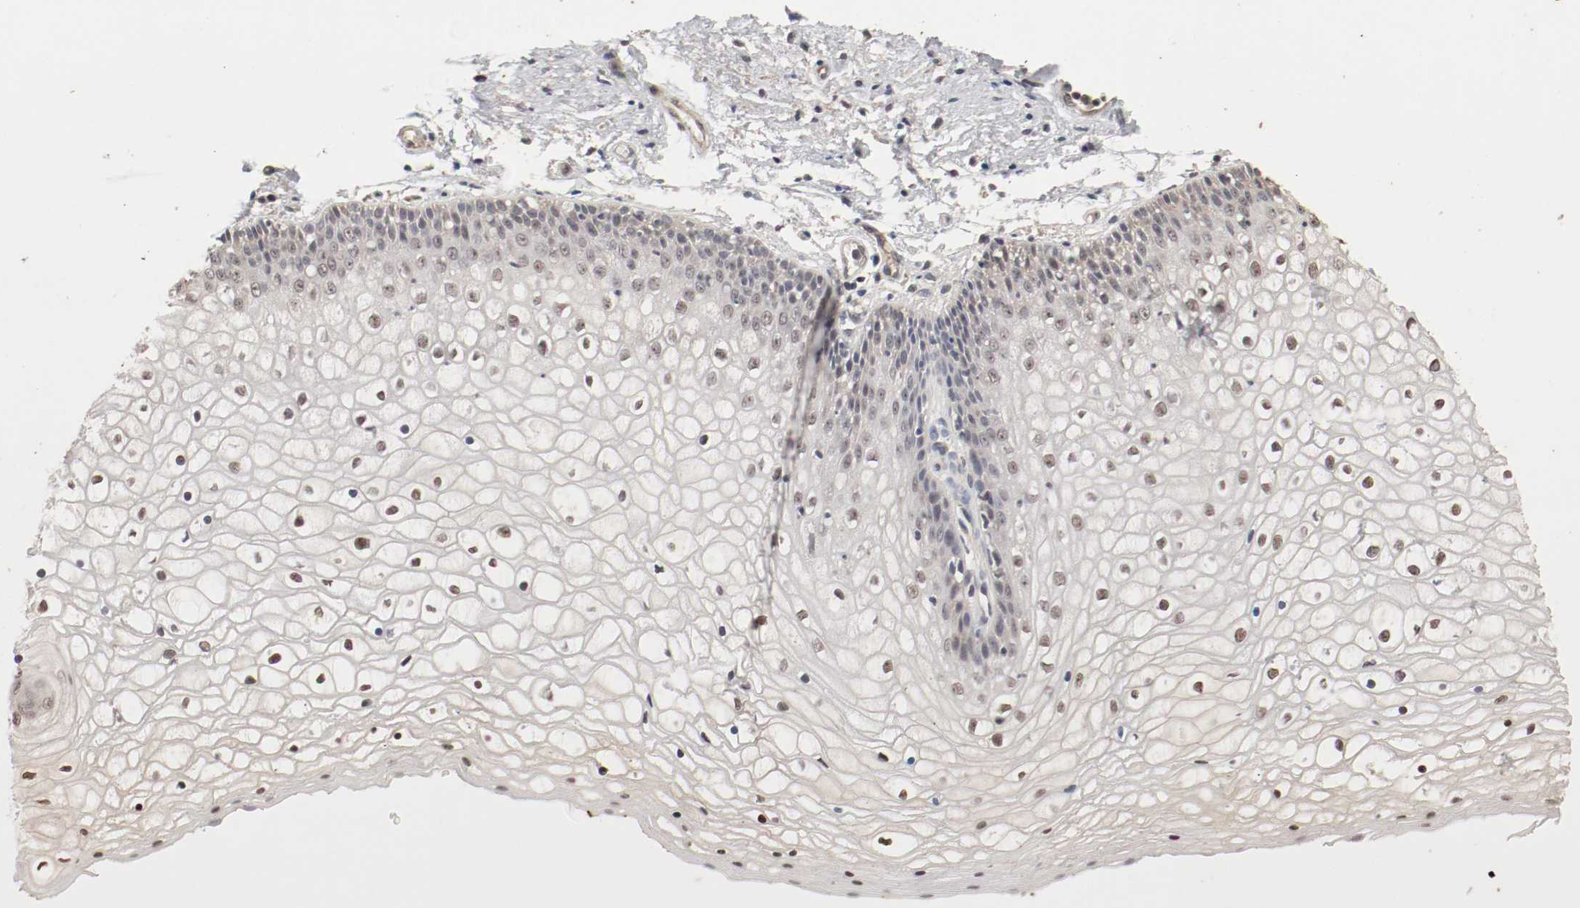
{"staining": {"intensity": "moderate", "quantity": "25%-75%", "location": "nuclear"}, "tissue": "vagina", "cell_type": "Squamous epithelial cells", "image_type": "normal", "snomed": [{"axis": "morphology", "description": "Normal tissue, NOS"}, {"axis": "topography", "description": "Vagina"}], "caption": "IHC staining of normal vagina, which shows medium levels of moderate nuclear expression in approximately 25%-75% of squamous epithelial cells indicating moderate nuclear protein positivity. The staining was performed using DAB (brown) for protein detection and nuclei were counterstained in hematoxylin (blue).", "gene": "CSNK2B", "patient": {"sex": "female", "age": 34}}